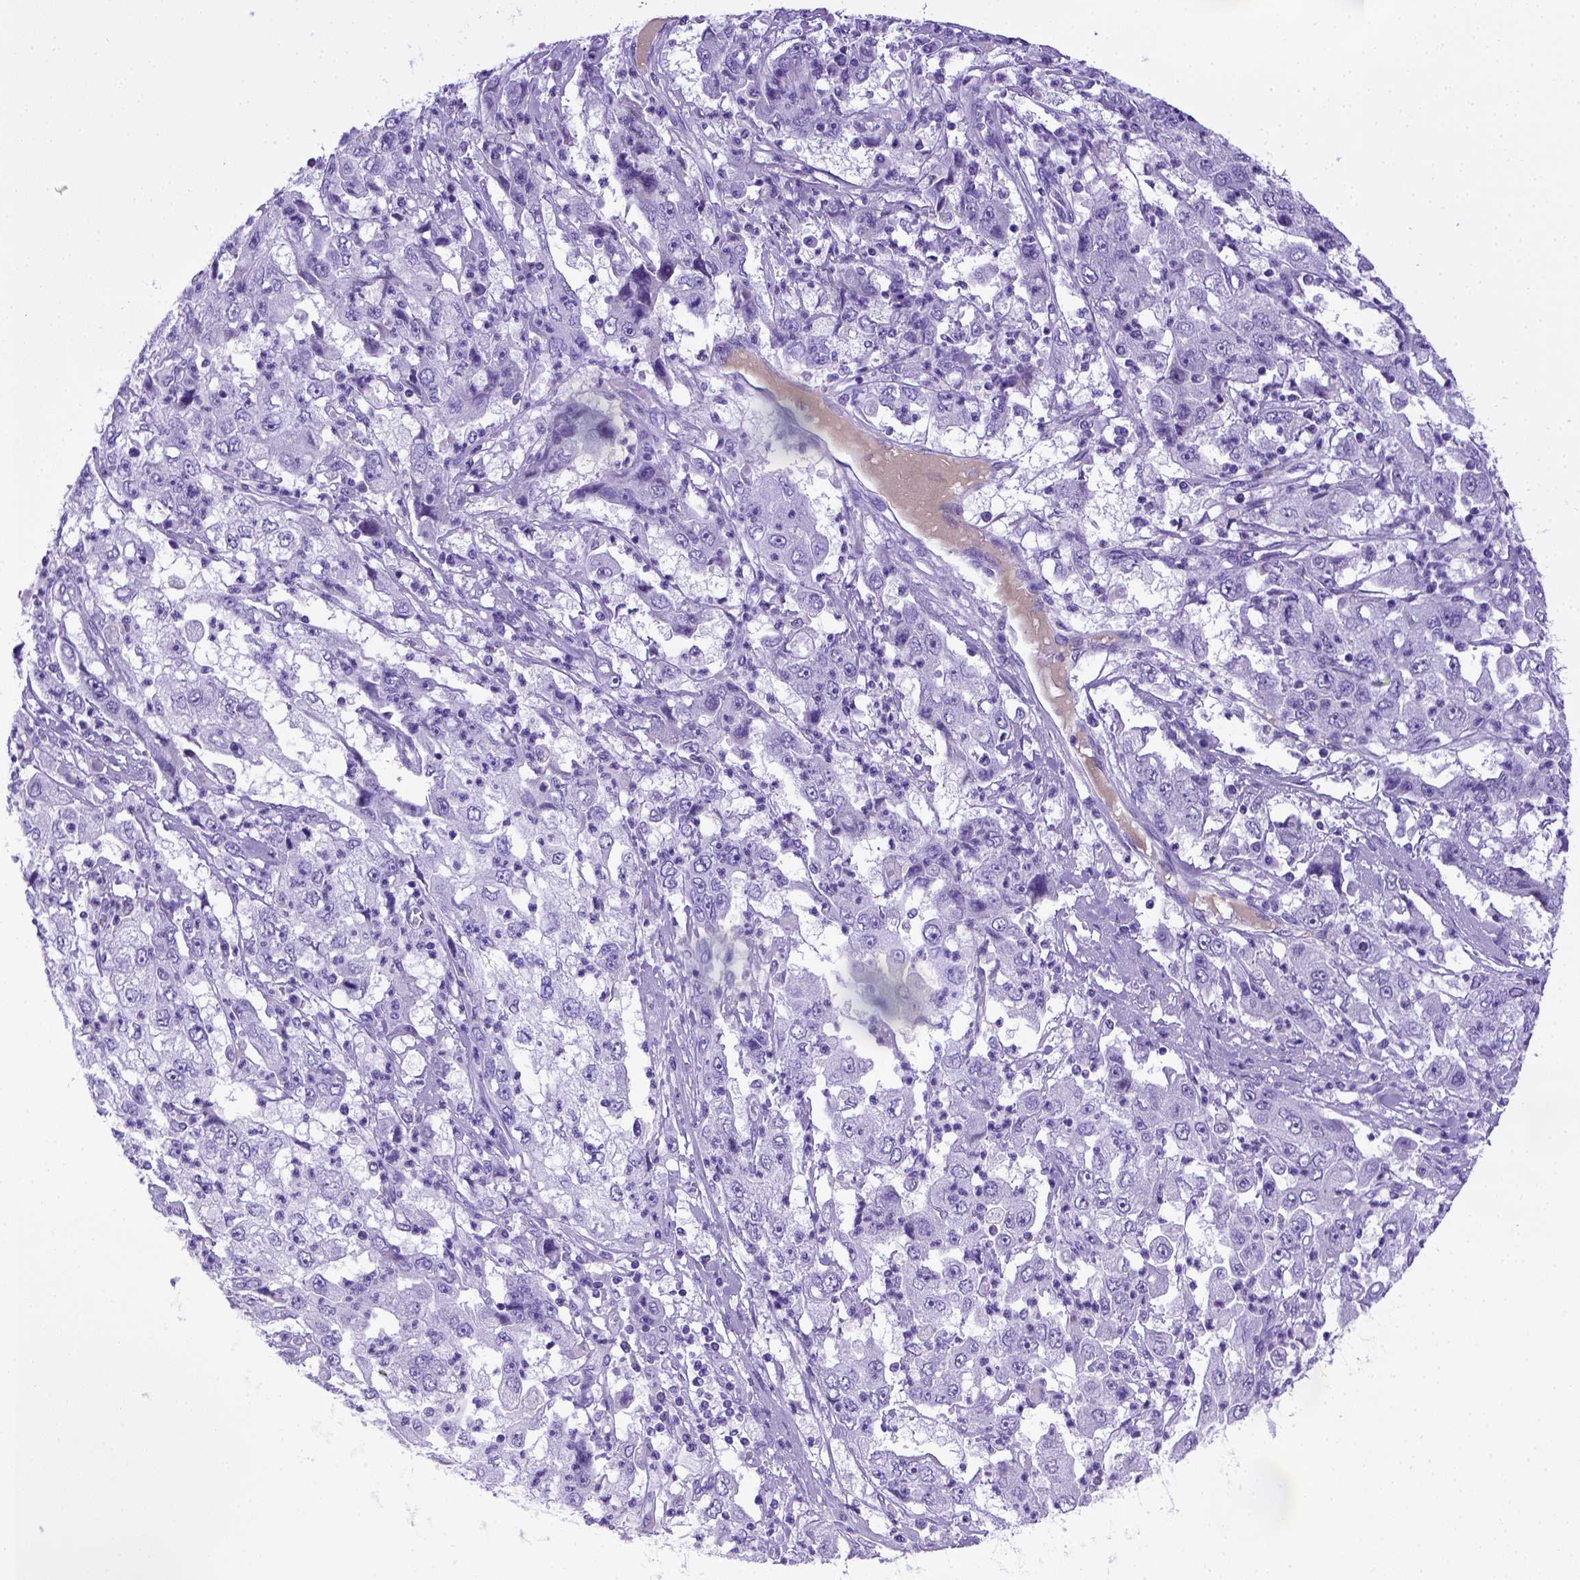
{"staining": {"intensity": "negative", "quantity": "none", "location": "none"}, "tissue": "cervical cancer", "cell_type": "Tumor cells", "image_type": "cancer", "snomed": [{"axis": "morphology", "description": "Squamous cell carcinoma, NOS"}, {"axis": "topography", "description": "Cervix"}], "caption": "Micrograph shows no significant protein staining in tumor cells of squamous cell carcinoma (cervical). The staining was performed using DAB to visualize the protein expression in brown, while the nuclei were stained in blue with hematoxylin (Magnification: 20x).", "gene": "ITIH4", "patient": {"sex": "female", "age": 36}}